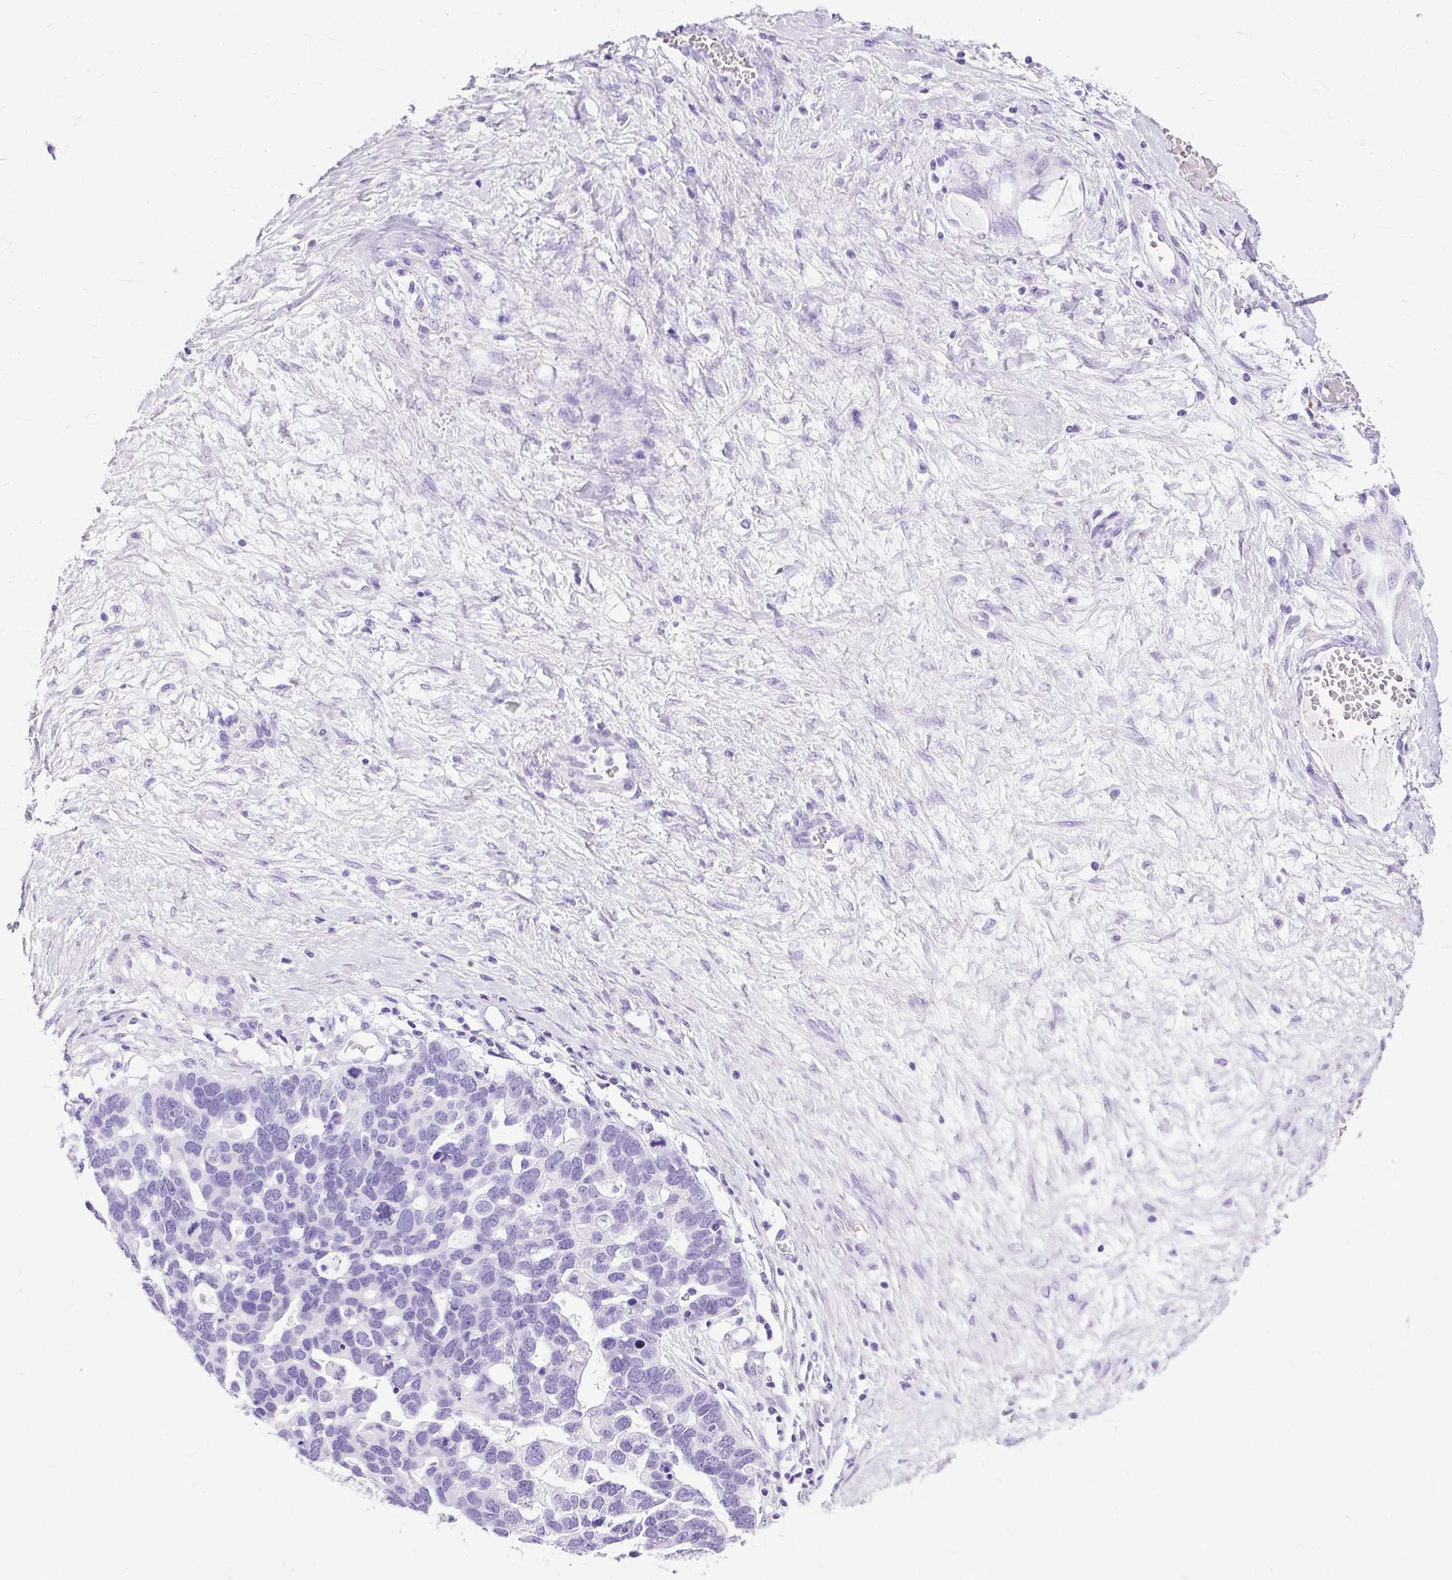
{"staining": {"intensity": "negative", "quantity": "none", "location": "none"}, "tissue": "ovarian cancer", "cell_type": "Tumor cells", "image_type": "cancer", "snomed": [{"axis": "morphology", "description": "Cystadenocarcinoma, serous, NOS"}, {"axis": "topography", "description": "Ovary"}], "caption": "Immunohistochemical staining of ovarian serous cystadenocarcinoma exhibits no significant positivity in tumor cells.", "gene": "SLC8A2", "patient": {"sex": "female", "age": 54}}